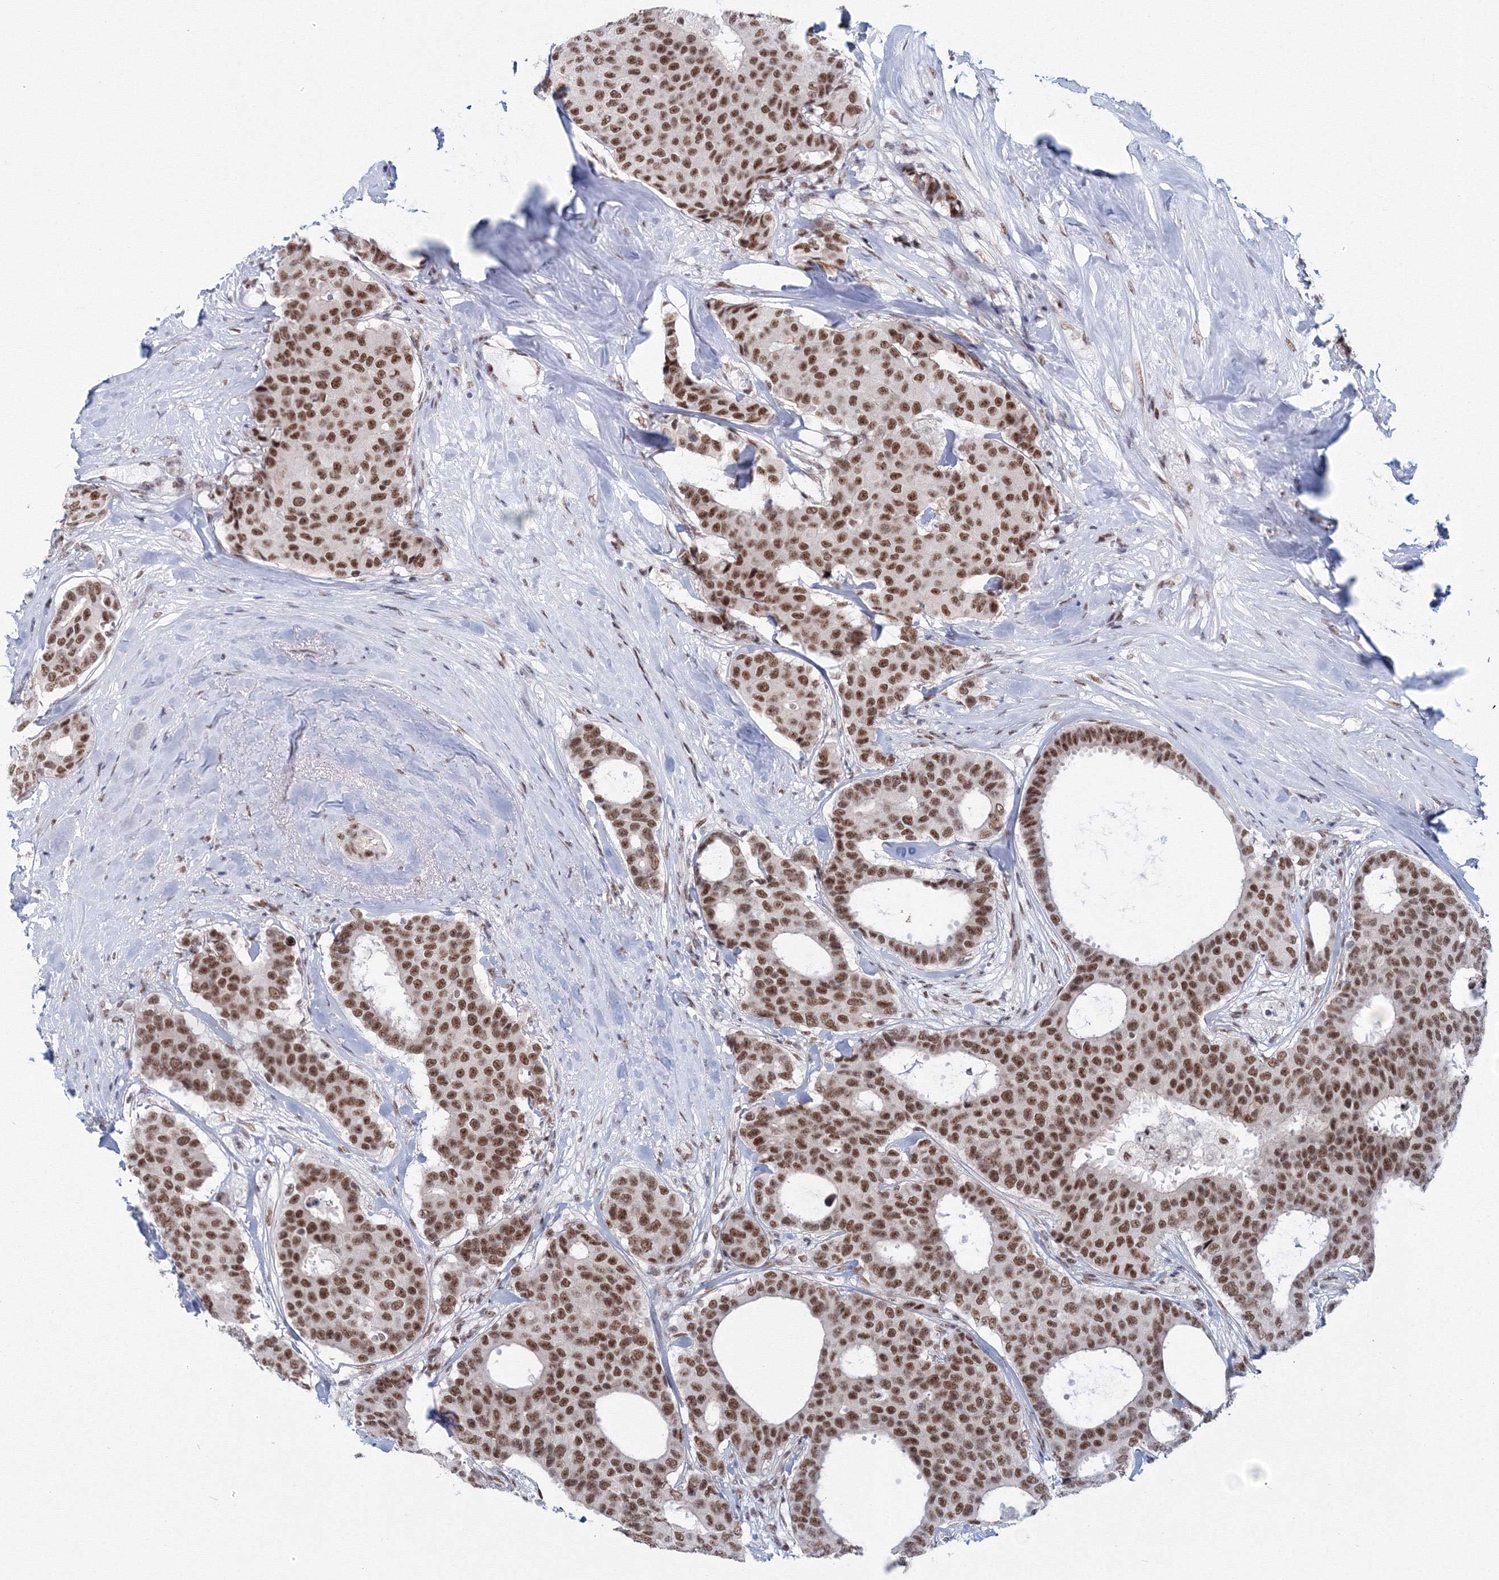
{"staining": {"intensity": "strong", "quantity": ">75%", "location": "nuclear"}, "tissue": "breast cancer", "cell_type": "Tumor cells", "image_type": "cancer", "snomed": [{"axis": "morphology", "description": "Duct carcinoma"}, {"axis": "topography", "description": "Breast"}], "caption": "The image exhibits a brown stain indicating the presence of a protein in the nuclear of tumor cells in breast invasive ductal carcinoma.", "gene": "SF3B6", "patient": {"sex": "female", "age": 75}}